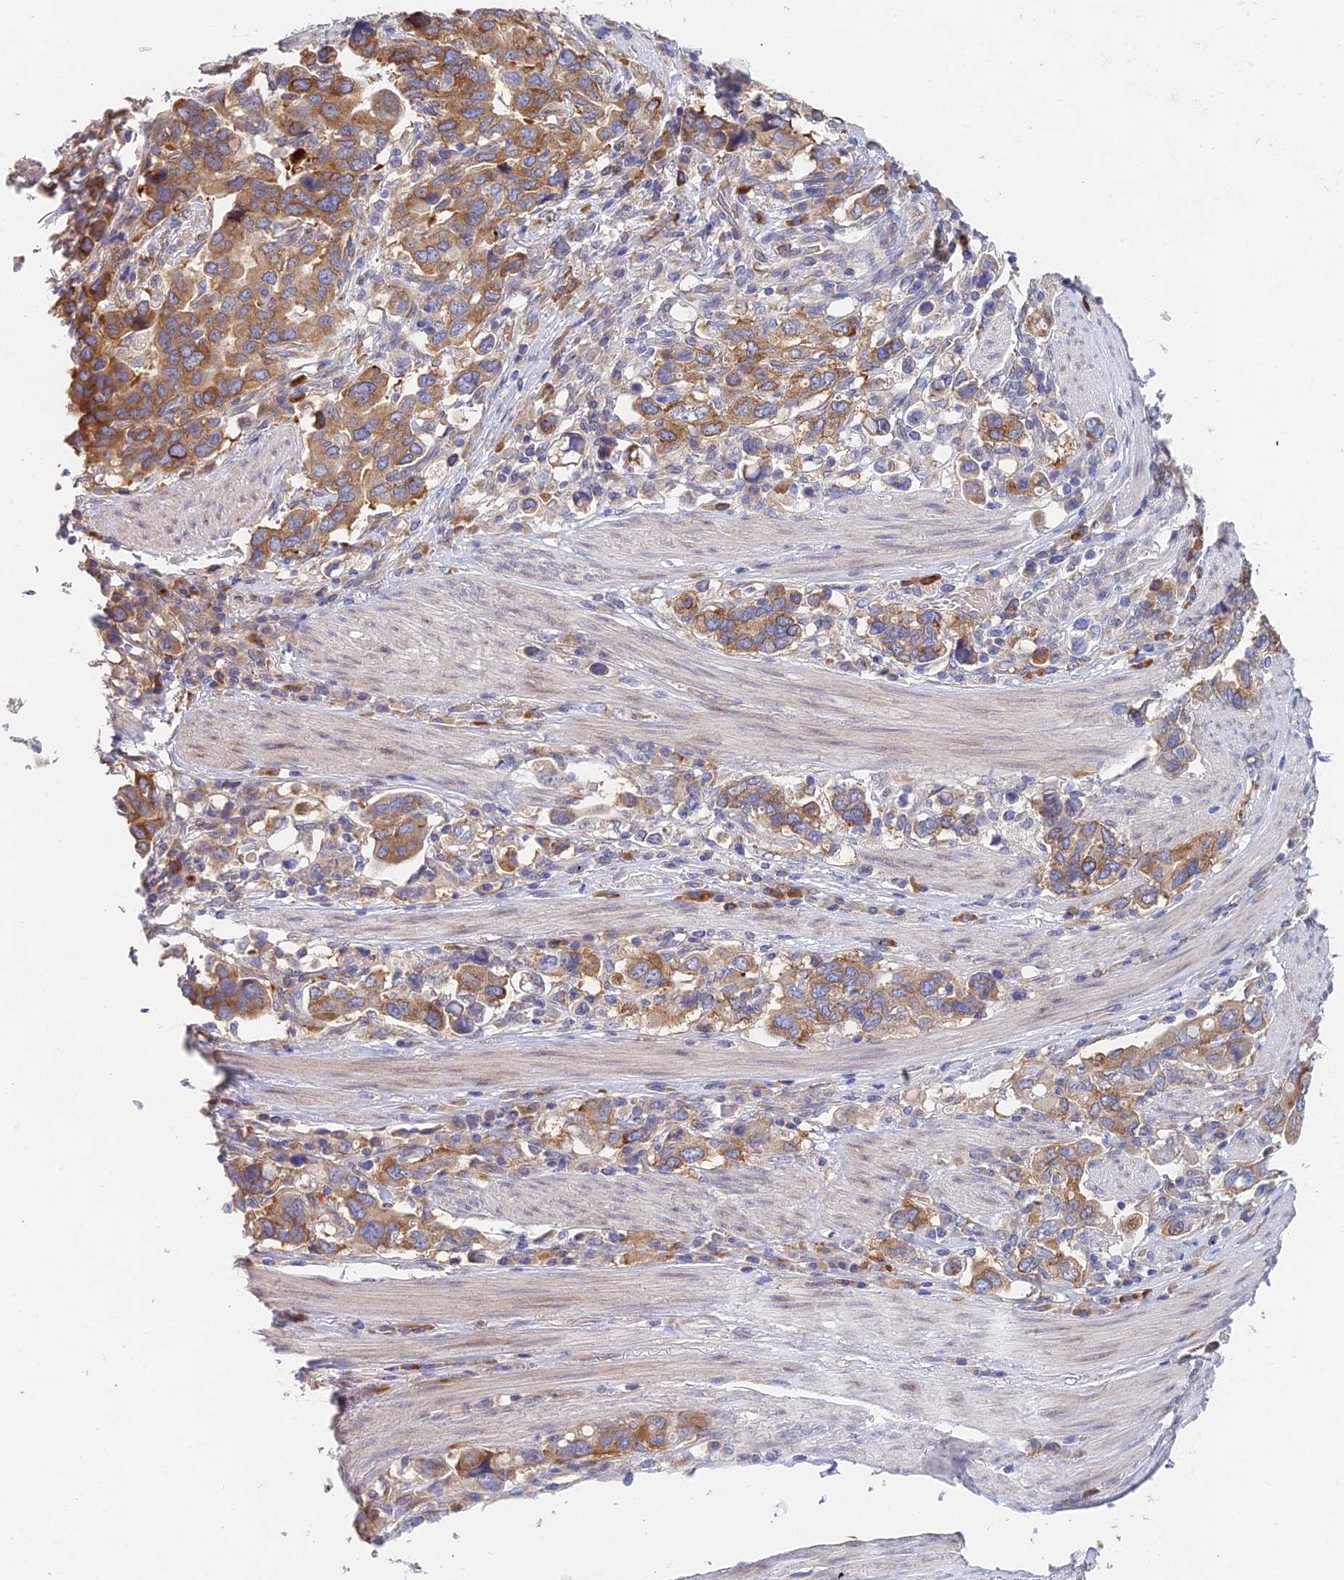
{"staining": {"intensity": "moderate", "quantity": ">75%", "location": "cytoplasmic/membranous"}, "tissue": "stomach cancer", "cell_type": "Tumor cells", "image_type": "cancer", "snomed": [{"axis": "morphology", "description": "Adenocarcinoma, NOS"}, {"axis": "topography", "description": "Stomach, upper"}, {"axis": "topography", "description": "Stomach"}], "caption": "Immunohistochemical staining of adenocarcinoma (stomach) exhibits medium levels of moderate cytoplasmic/membranous protein staining in approximately >75% of tumor cells.", "gene": "ELOF1", "patient": {"sex": "male", "age": 62}}